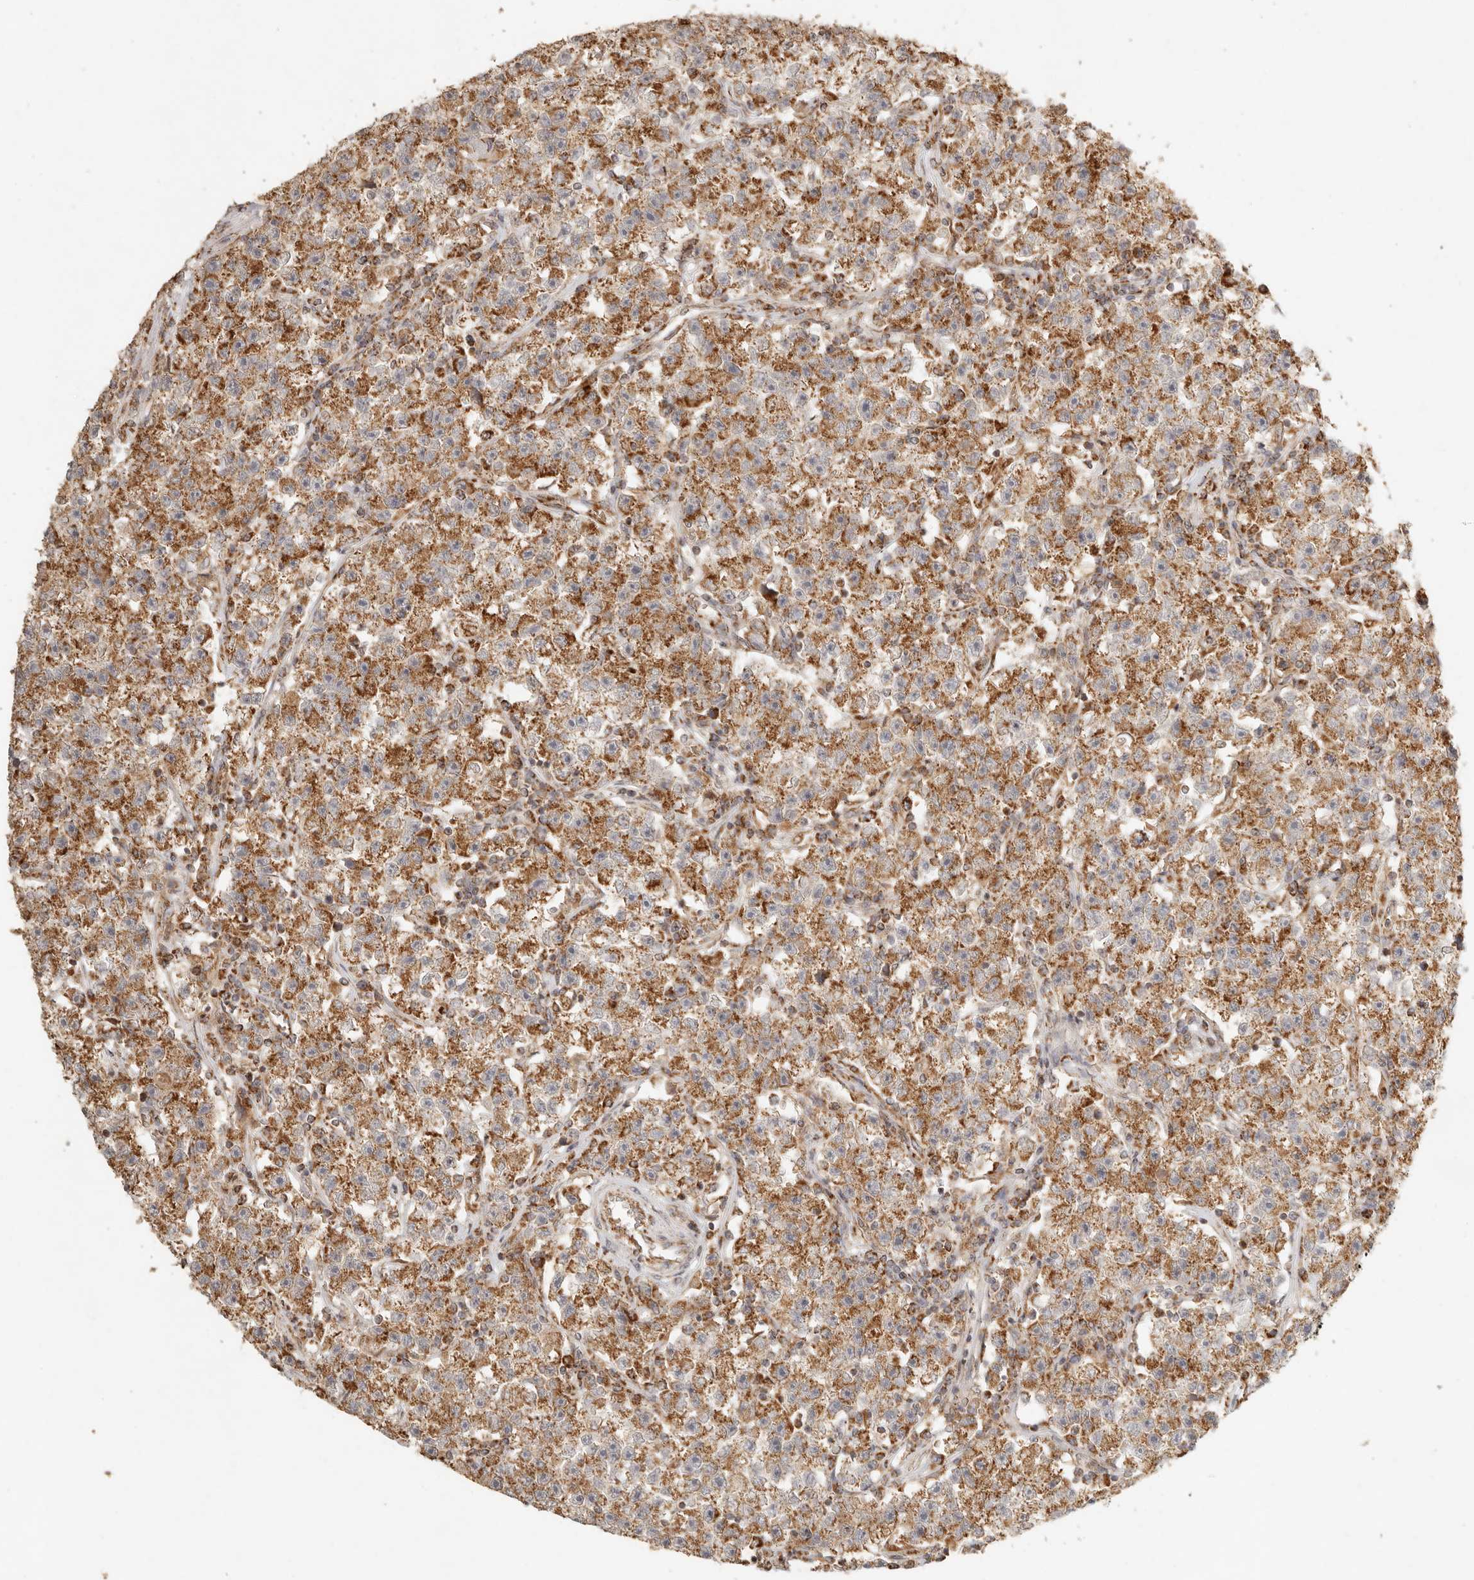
{"staining": {"intensity": "moderate", "quantity": ">75%", "location": "cytoplasmic/membranous"}, "tissue": "testis cancer", "cell_type": "Tumor cells", "image_type": "cancer", "snomed": [{"axis": "morphology", "description": "Seminoma, NOS"}, {"axis": "topography", "description": "Testis"}], "caption": "Testis seminoma was stained to show a protein in brown. There is medium levels of moderate cytoplasmic/membranous staining in approximately >75% of tumor cells. The staining is performed using DAB brown chromogen to label protein expression. The nuclei are counter-stained blue using hematoxylin.", "gene": "MRPL55", "patient": {"sex": "male", "age": 22}}